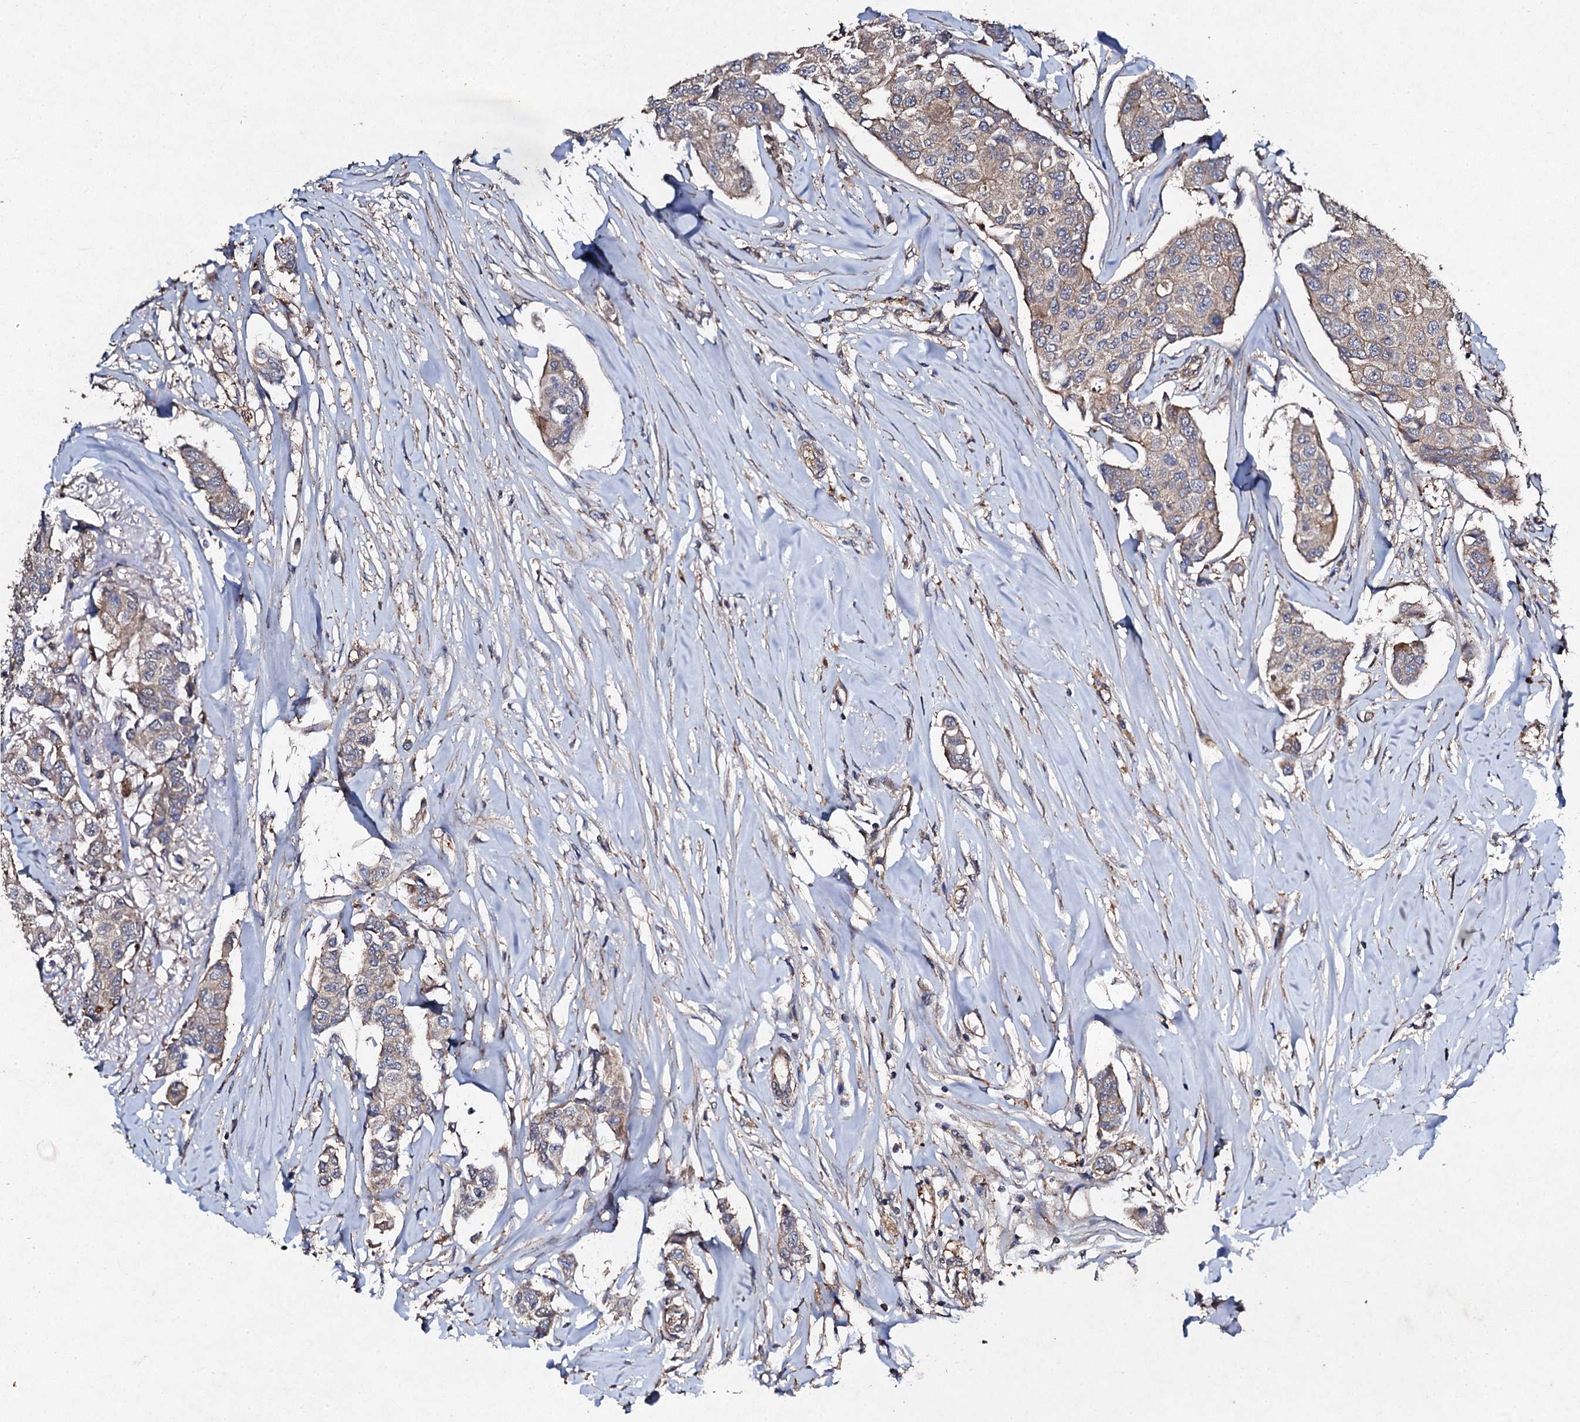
{"staining": {"intensity": "moderate", "quantity": ">75%", "location": "cytoplasmic/membranous"}, "tissue": "breast cancer", "cell_type": "Tumor cells", "image_type": "cancer", "snomed": [{"axis": "morphology", "description": "Duct carcinoma"}, {"axis": "topography", "description": "Breast"}], "caption": "This histopathology image reveals IHC staining of human breast cancer (infiltrating ductal carcinoma), with medium moderate cytoplasmic/membranous expression in about >75% of tumor cells.", "gene": "MOCOS", "patient": {"sex": "female", "age": 80}}